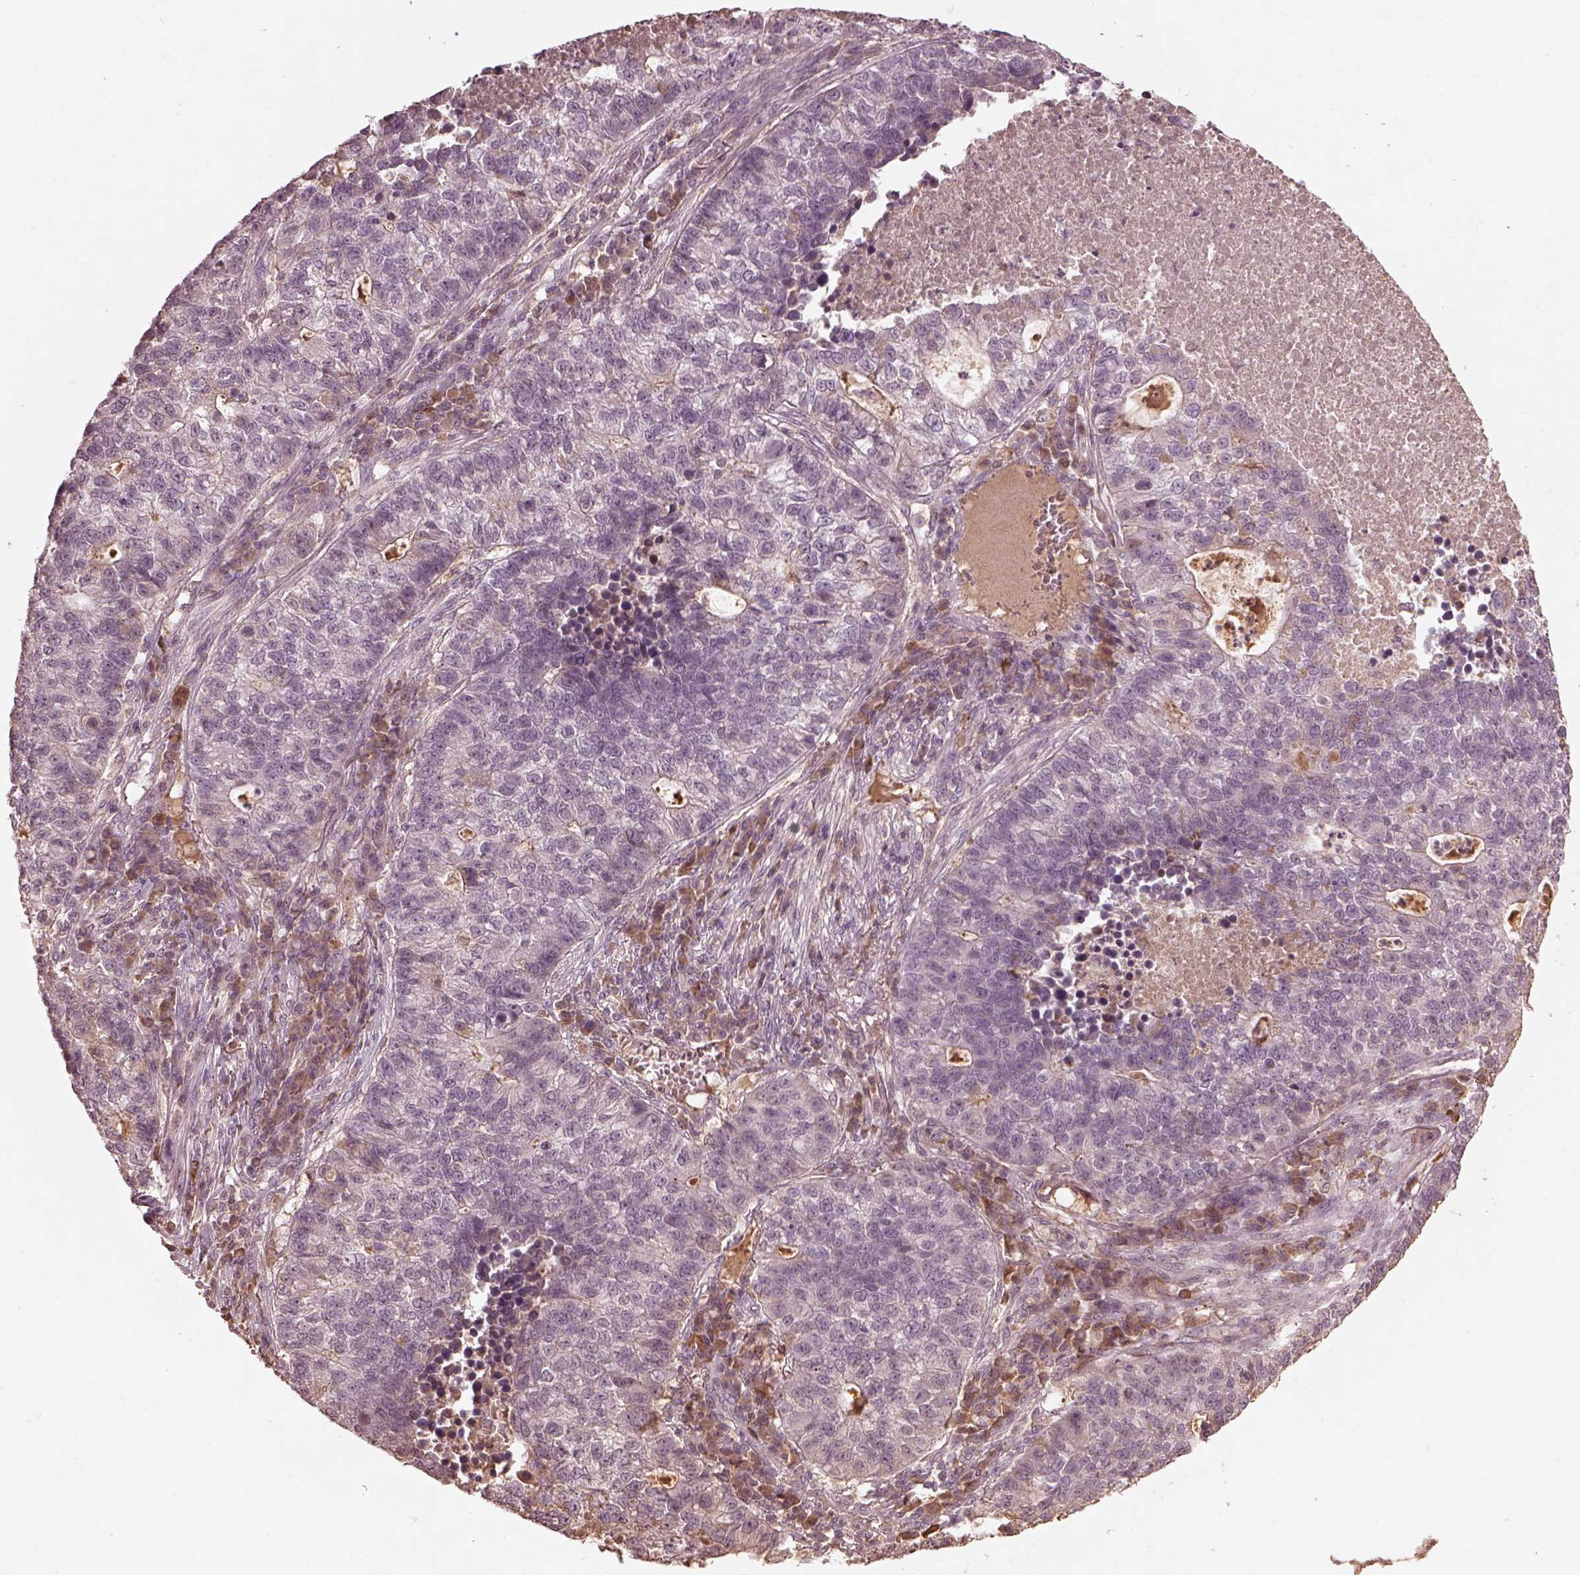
{"staining": {"intensity": "negative", "quantity": "none", "location": "none"}, "tissue": "lung cancer", "cell_type": "Tumor cells", "image_type": "cancer", "snomed": [{"axis": "morphology", "description": "Adenocarcinoma, NOS"}, {"axis": "topography", "description": "Lung"}], "caption": "Image shows no significant protein expression in tumor cells of lung cancer. Nuclei are stained in blue.", "gene": "CALR3", "patient": {"sex": "male", "age": 57}}